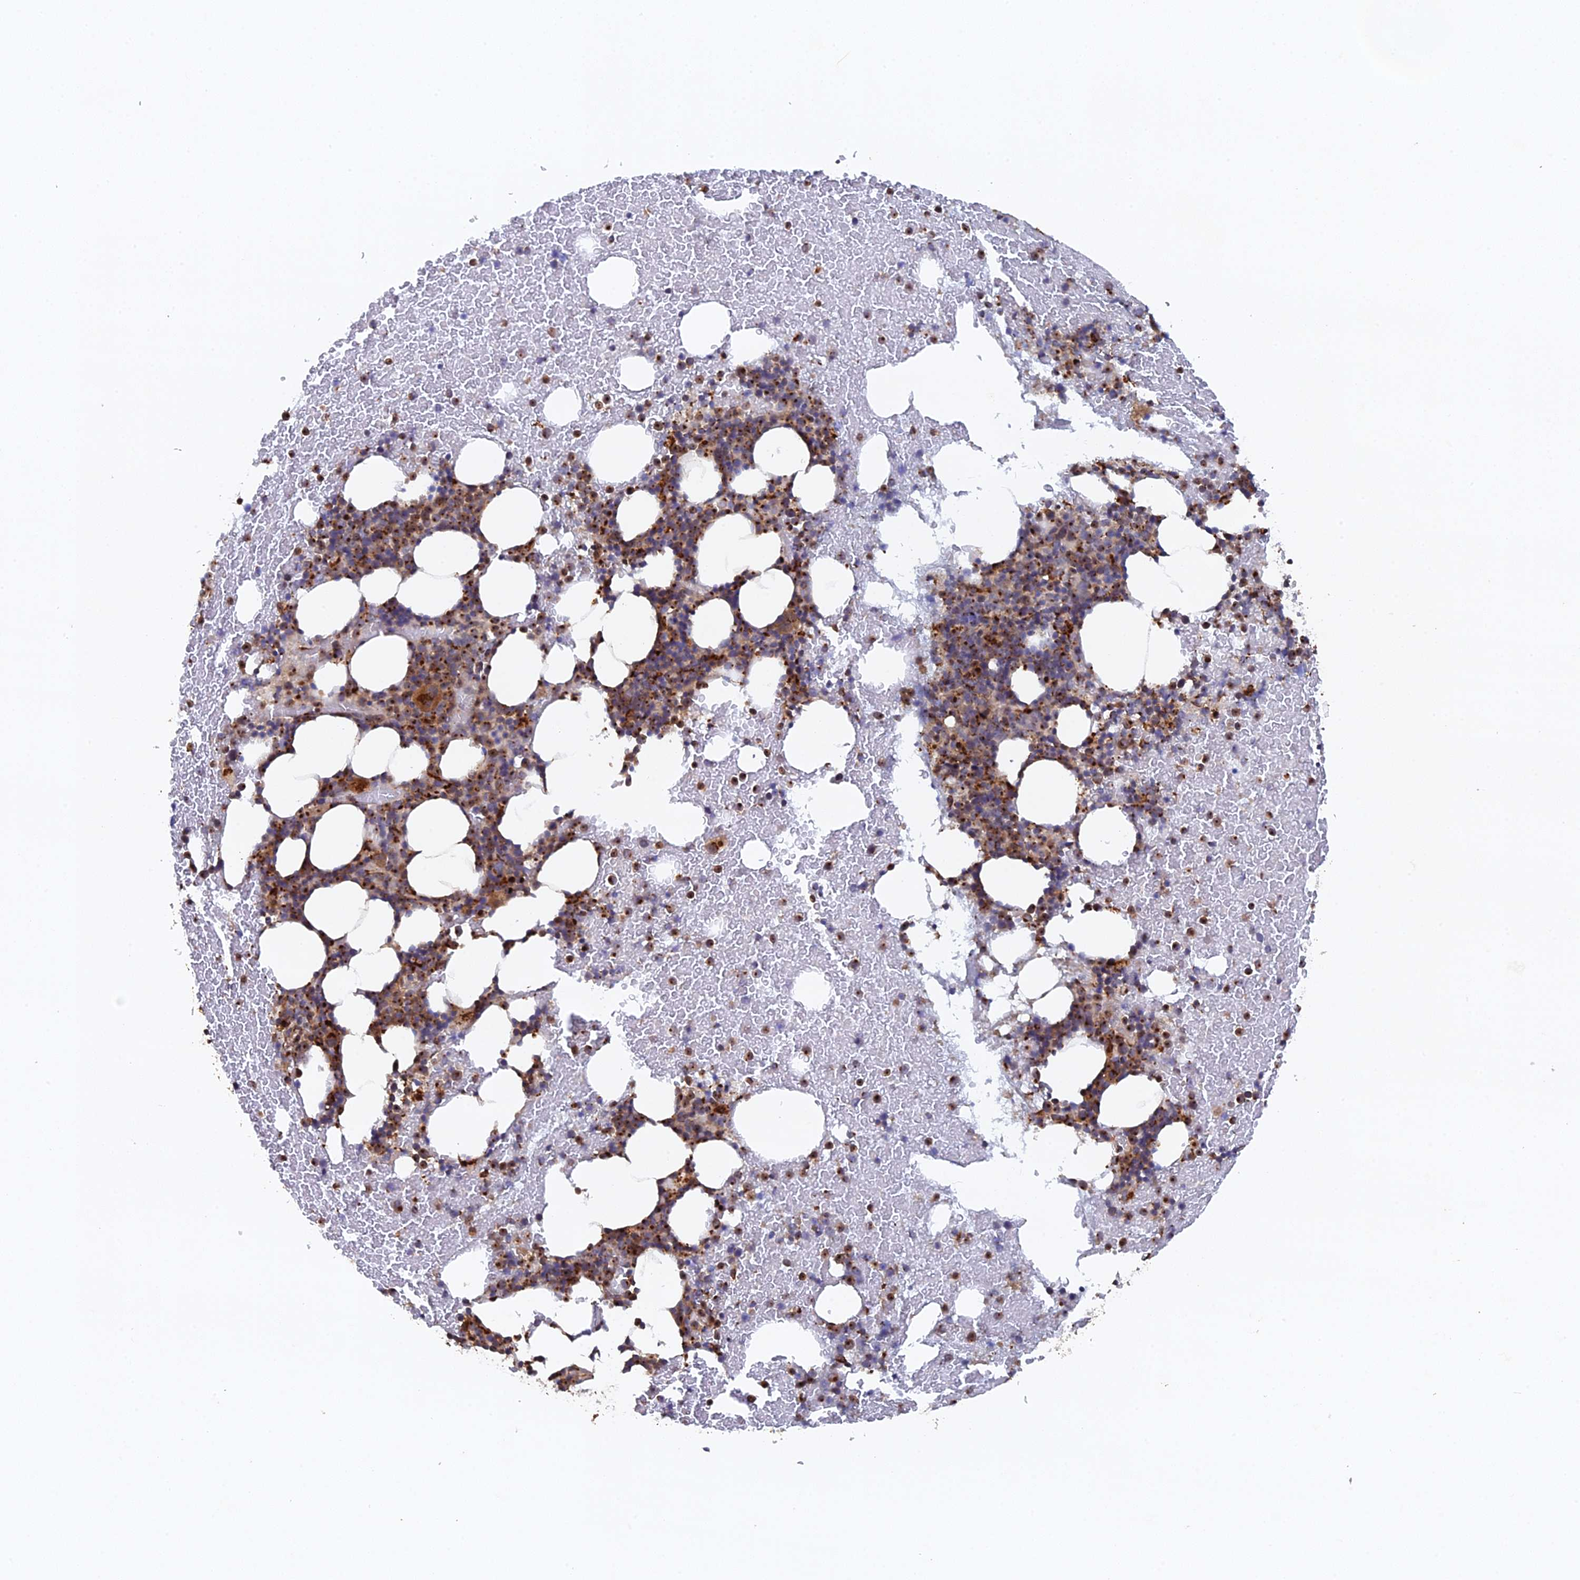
{"staining": {"intensity": "strong", "quantity": "25%-75%", "location": "cytoplasmic/membranous"}, "tissue": "bone marrow", "cell_type": "Hematopoietic cells", "image_type": "normal", "snomed": [{"axis": "morphology", "description": "Normal tissue, NOS"}, {"axis": "topography", "description": "Bone marrow"}], "caption": "An image of bone marrow stained for a protein shows strong cytoplasmic/membranous brown staining in hematopoietic cells.", "gene": "VPS37C", "patient": {"sex": "male", "age": 57}}